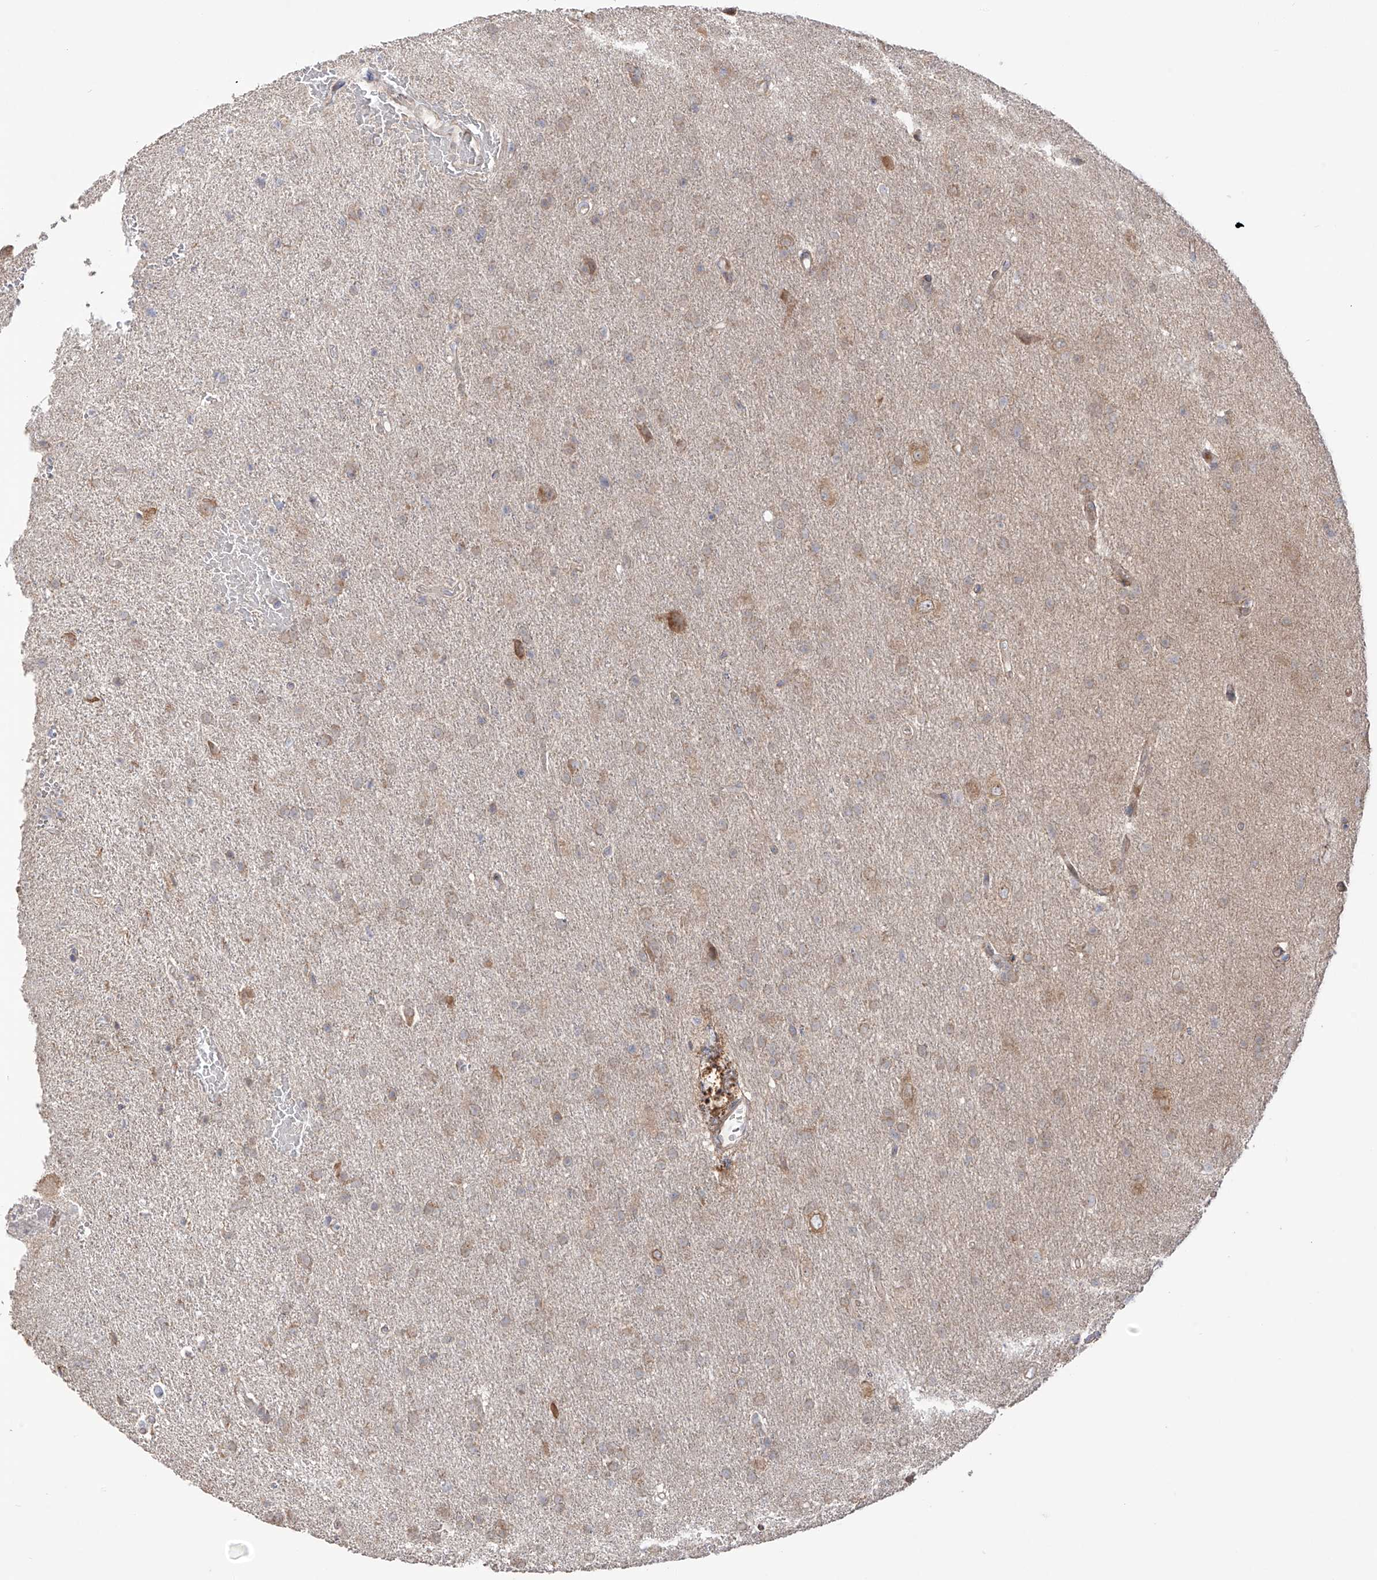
{"staining": {"intensity": "weak", "quantity": ">75%", "location": "cytoplasmic/membranous"}, "tissue": "glioma", "cell_type": "Tumor cells", "image_type": "cancer", "snomed": [{"axis": "morphology", "description": "Glioma, malignant, High grade"}, {"axis": "topography", "description": "Brain"}], "caption": "Protein expression analysis of malignant glioma (high-grade) displays weak cytoplasmic/membranous positivity in about >75% of tumor cells.", "gene": "YKT6", "patient": {"sex": "male", "age": 72}}